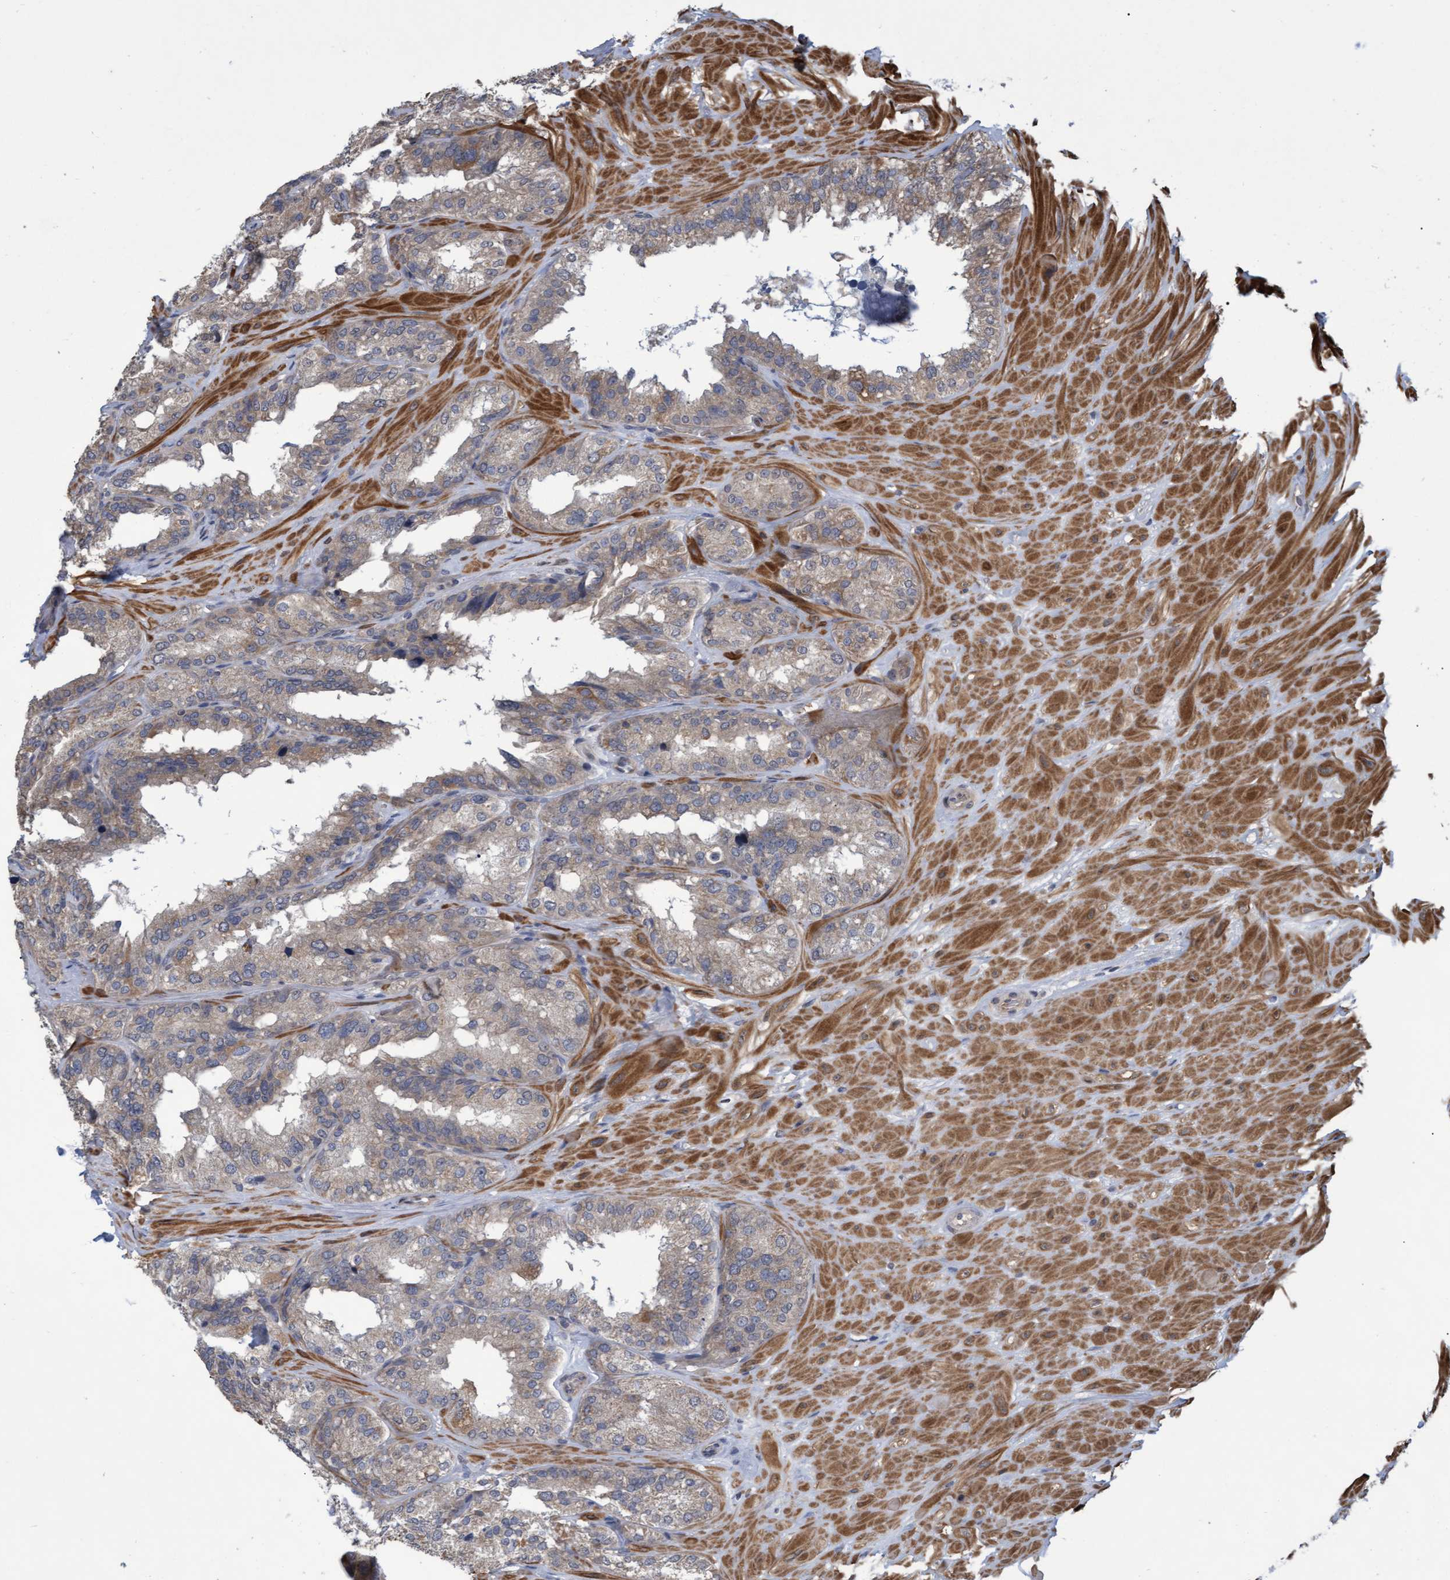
{"staining": {"intensity": "weak", "quantity": "<25%", "location": "cytoplasmic/membranous"}, "tissue": "seminal vesicle", "cell_type": "Glandular cells", "image_type": "normal", "snomed": [{"axis": "morphology", "description": "Normal tissue, NOS"}, {"axis": "topography", "description": "Prostate"}, {"axis": "topography", "description": "Seminal veicle"}], "caption": "This micrograph is of benign seminal vesicle stained with IHC to label a protein in brown with the nuclei are counter-stained blue. There is no expression in glandular cells.", "gene": "NAA15", "patient": {"sex": "male", "age": 51}}